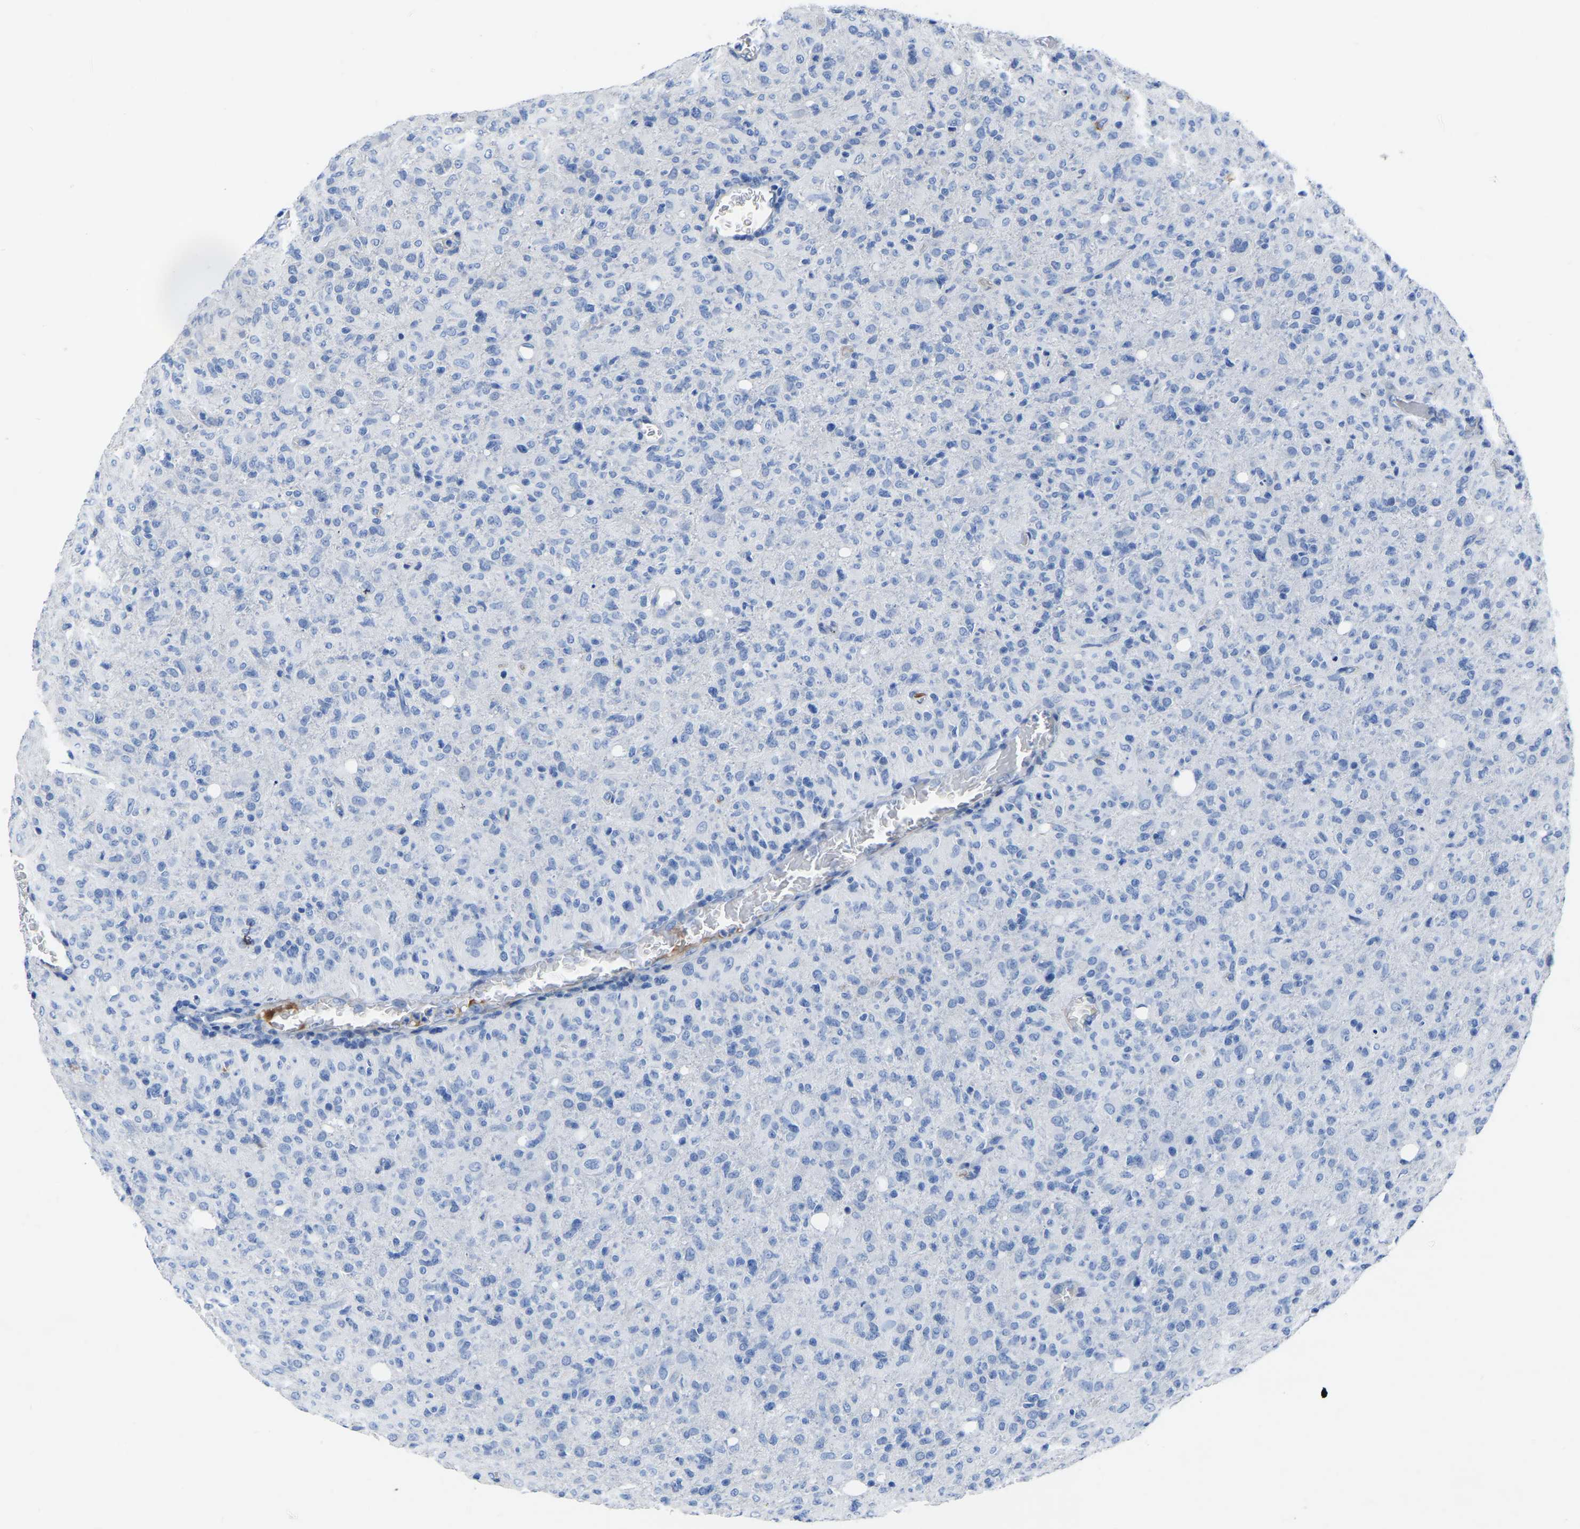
{"staining": {"intensity": "negative", "quantity": "none", "location": "none"}, "tissue": "glioma", "cell_type": "Tumor cells", "image_type": "cancer", "snomed": [{"axis": "morphology", "description": "Glioma, malignant, High grade"}, {"axis": "topography", "description": "Brain"}], "caption": "An immunohistochemistry image of glioma is shown. There is no staining in tumor cells of glioma.", "gene": "SLC45A3", "patient": {"sex": "female", "age": 57}}